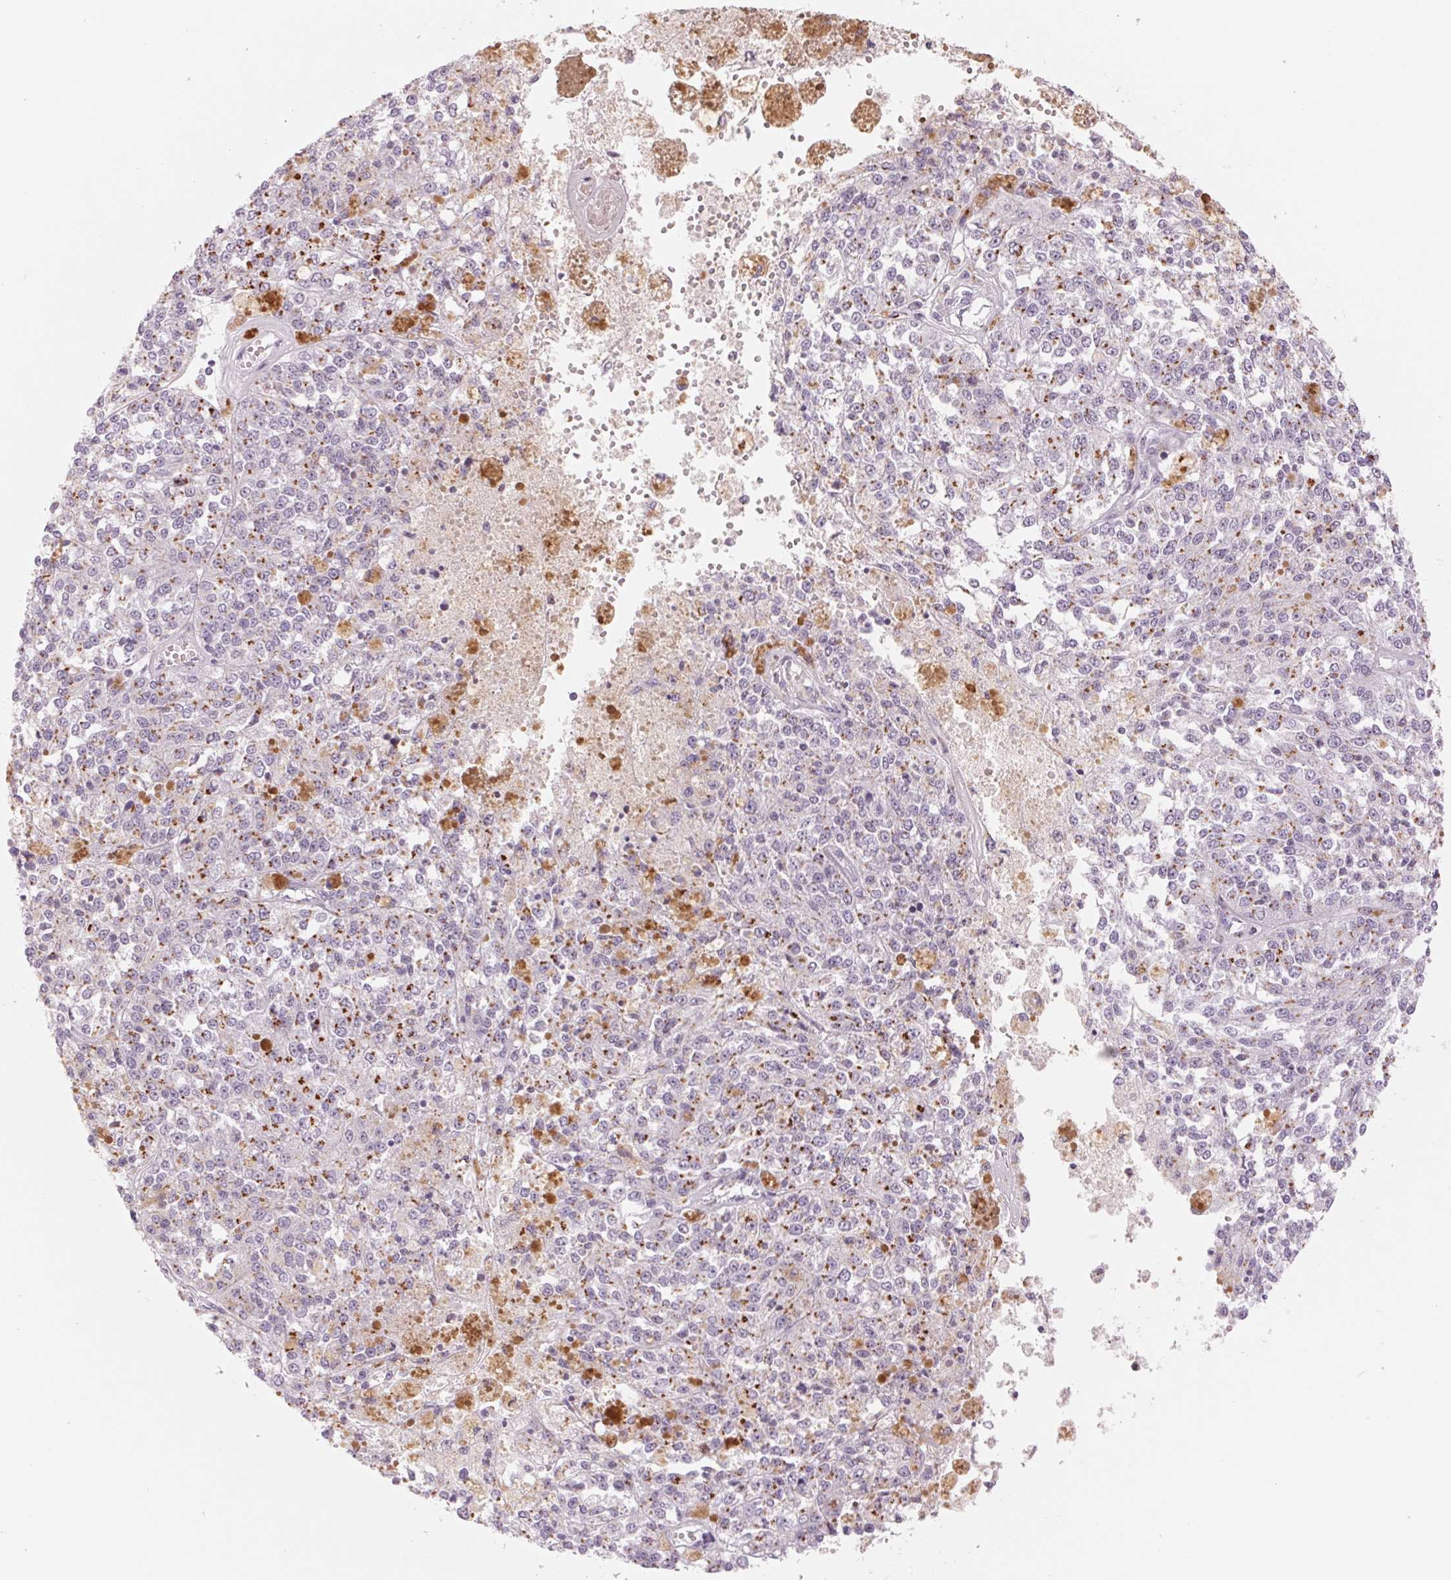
{"staining": {"intensity": "moderate", "quantity": "25%-75%", "location": "cytoplasmic/membranous"}, "tissue": "melanoma", "cell_type": "Tumor cells", "image_type": "cancer", "snomed": [{"axis": "morphology", "description": "Malignant melanoma, Metastatic site"}, {"axis": "topography", "description": "Lymph node"}], "caption": "Immunohistochemistry (IHC) histopathology image of neoplastic tissue: melanoma stained using immunohistochemistry shows medium levels of moderate protein expression localized specifically in the cytoplasmic/membranous of tumor cells, appearing as a cytoplasmic/membranous brown color.", "gene": "GALNT7", "patient": {"sex": "female", "age": 64}}